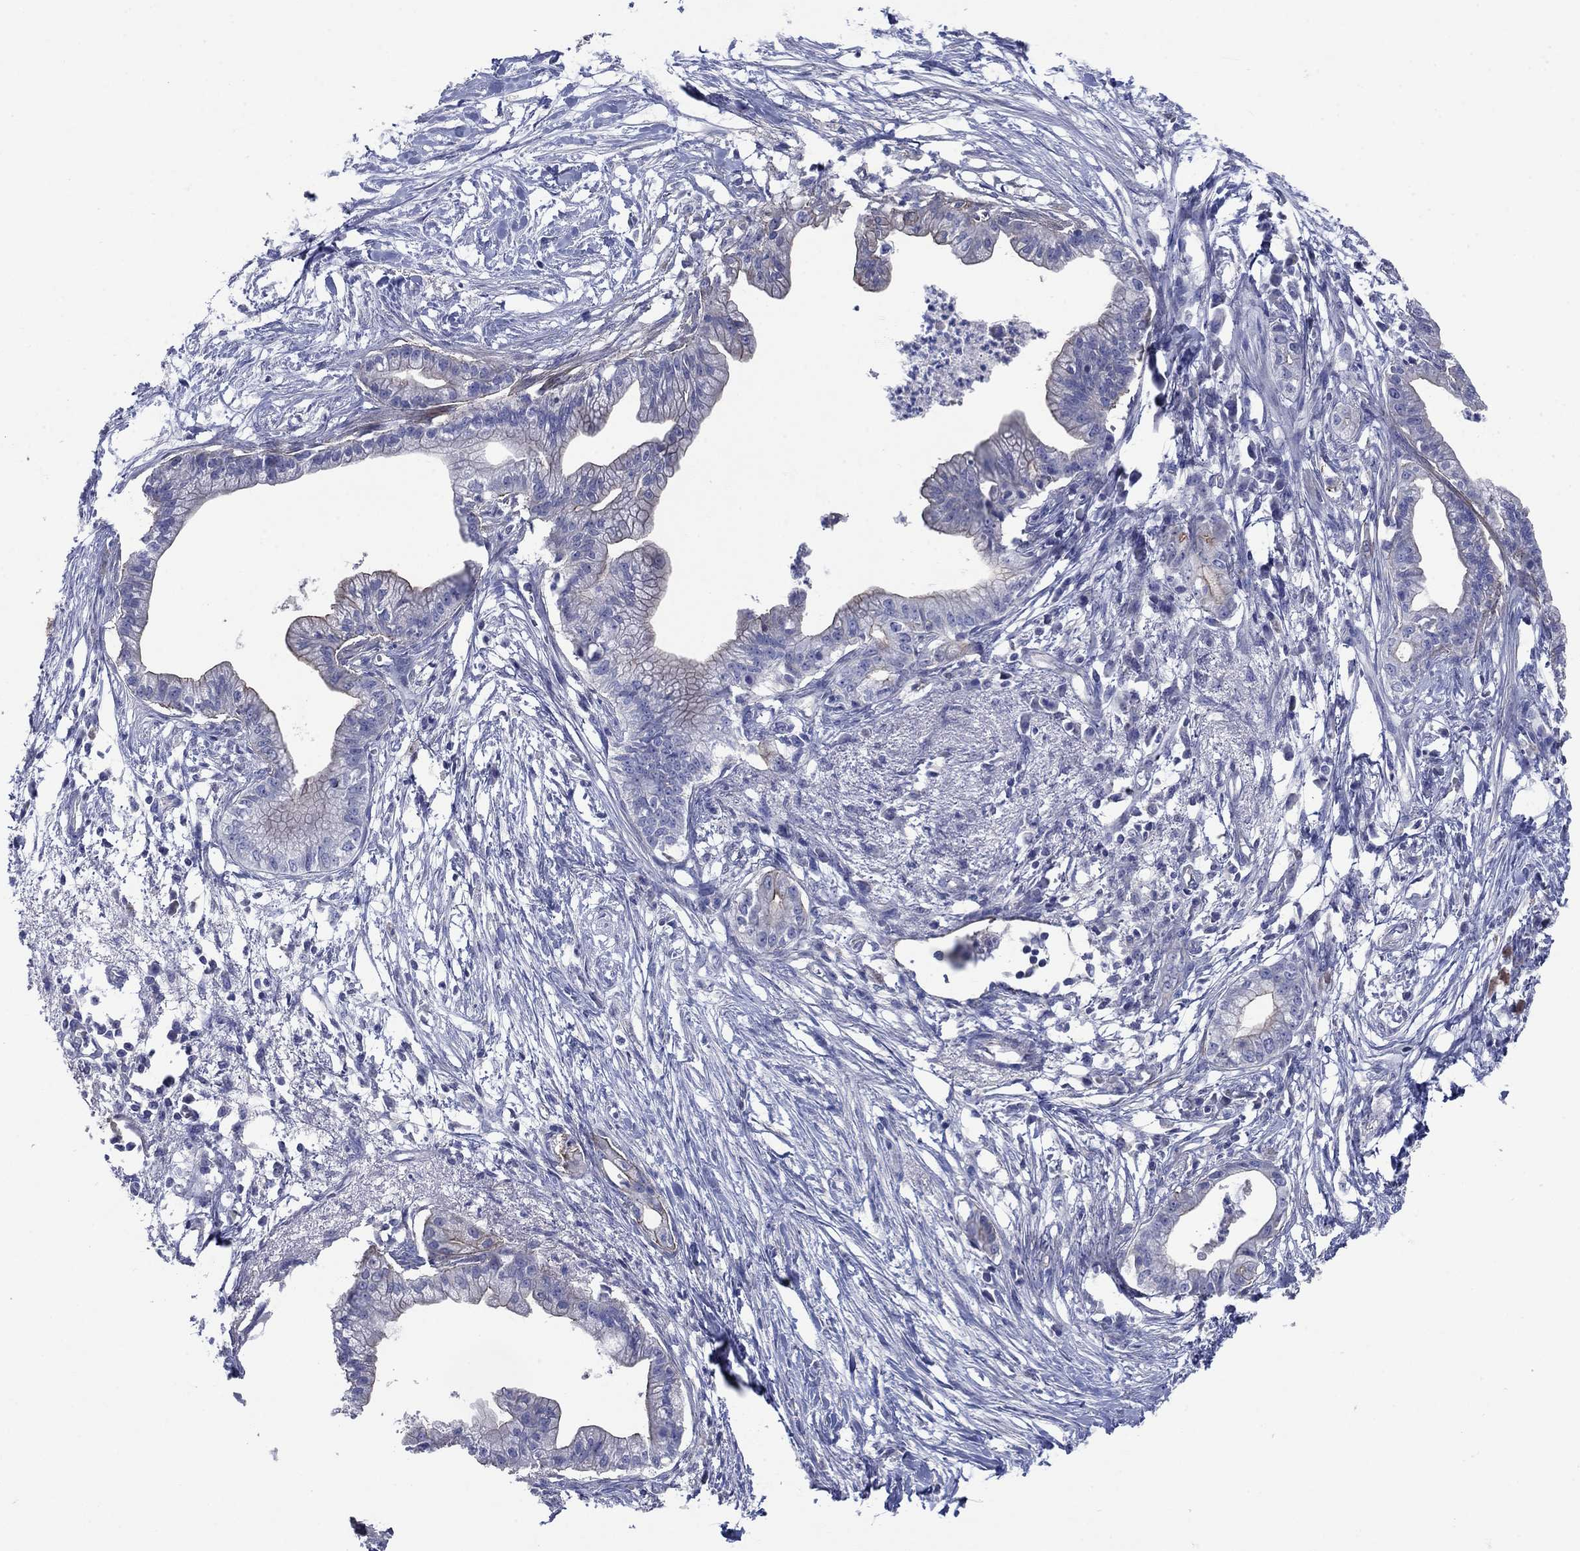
{"staining": {"intensity": "negative", "quantity": "none", "location": "none"}, "tissue": "pancreatic cancer", "cell_type": "Tumor cells", "image_type": "cancer", "snomed": [{"axis": "morphology", "description": "Normal tissue, NOS"}, {"axis": "morphology", "description": "Adenocarcinoma, NOS"}, {"axis": "topography", "description": "Pancreas"}], "caption": "Tumor cells are negative for protein expression in human pancreatic adenocarcinoma. Brightfield microscopy of immunohistochemistry (IHC) stained with DAB (brown) and hematoxylin (blue), captured at high magnification.", "gene": "FLNC", "patient": {"sex": "female", "age": 58}}